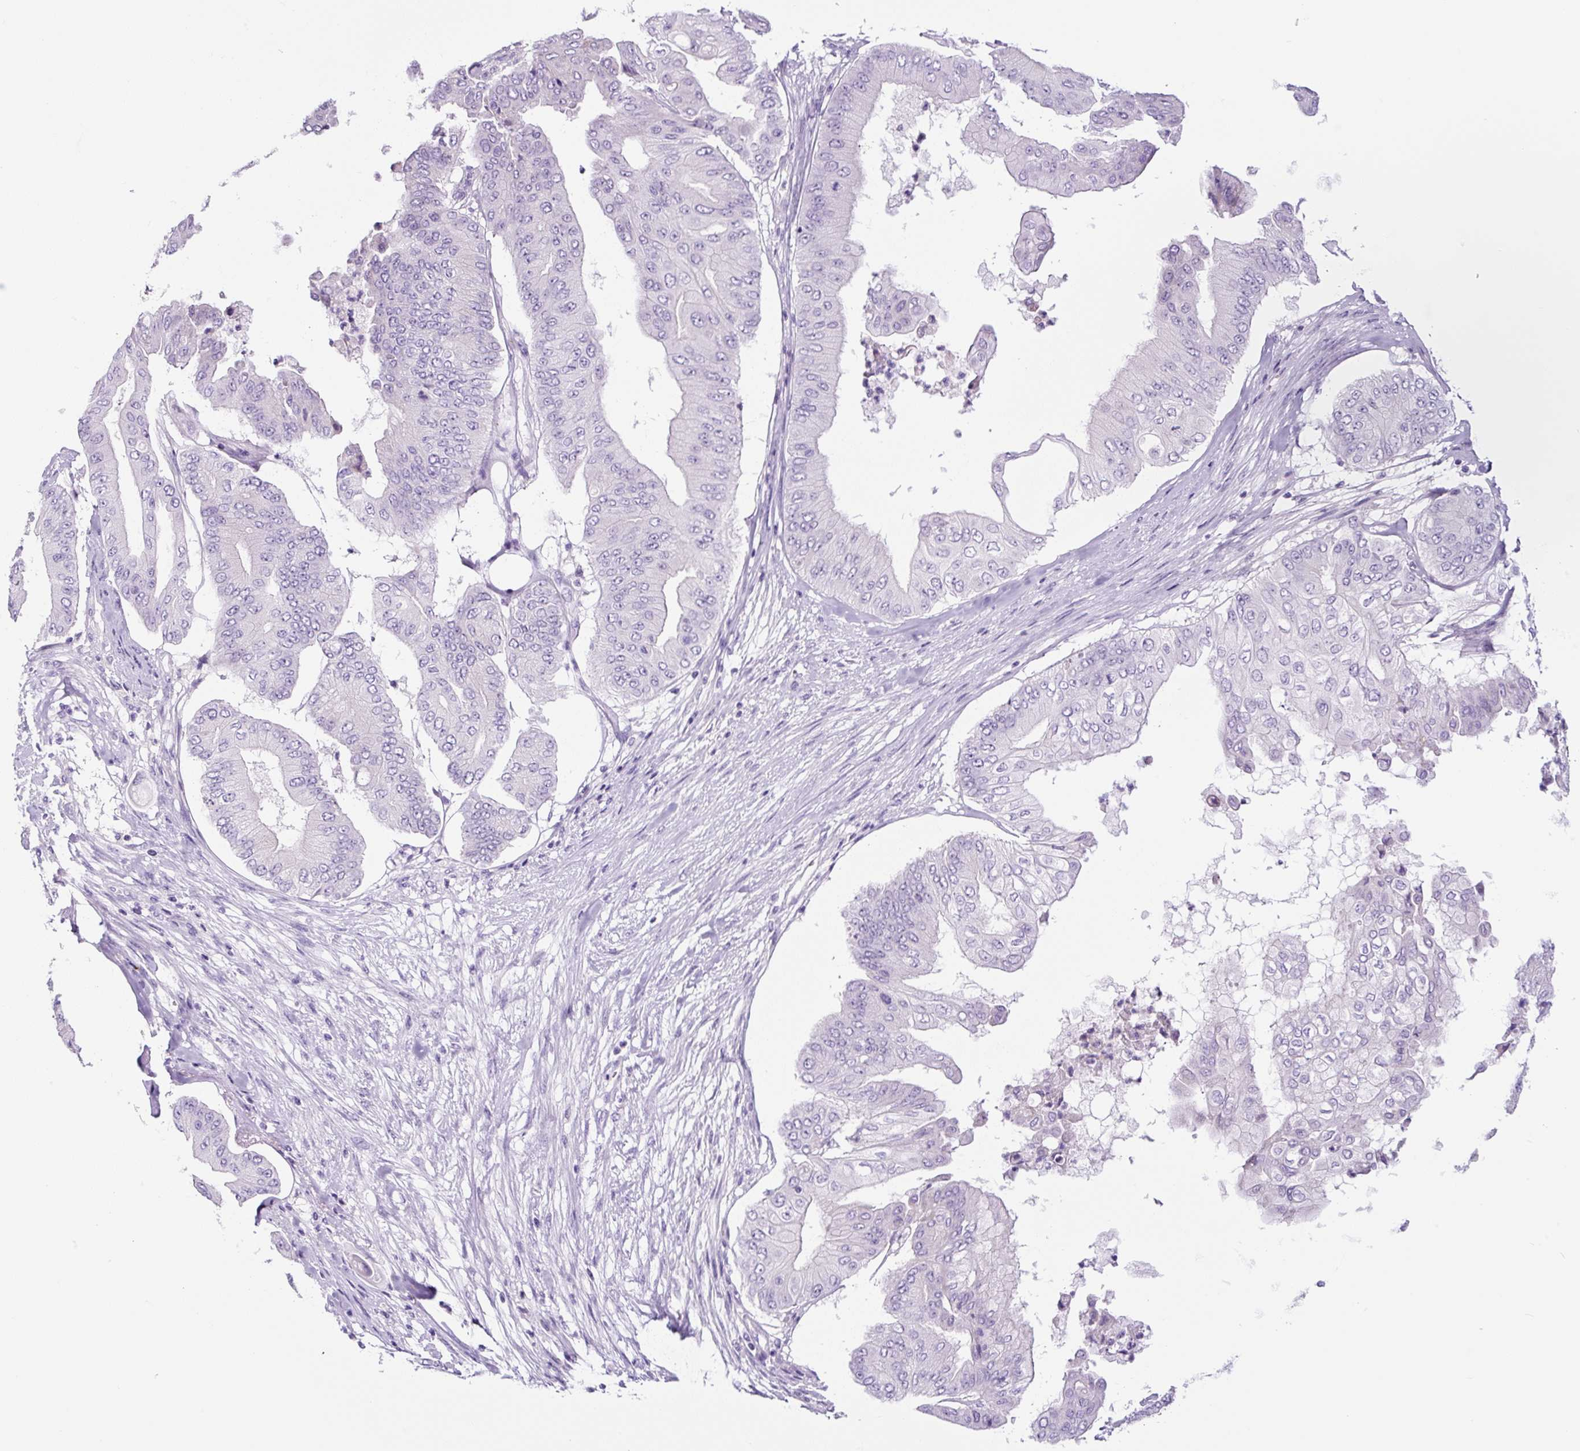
{"staining": {"intensity": "negative", "quantity": "none", "location": "none"}, "tissue": "pancreatic cancer", "cell_type": "Tumor cells", "image_type": "cancer", "snomed": [{"axis": "morphology", "description": "Adenocarcinoma, NOS"}, {"axis": "topography", "description": "Pancreas"}], "caption": "High magnification brightfield microscopy of adenocarcinoma (pancreatic) stained with DAB (3,3'-diaminobenzidine) (brown) and counterstained with hematoxylin (blue): tumor cells show no significant staining.", "gene": "RNF212B", "patient": {"sex": "female", "age": 77}}